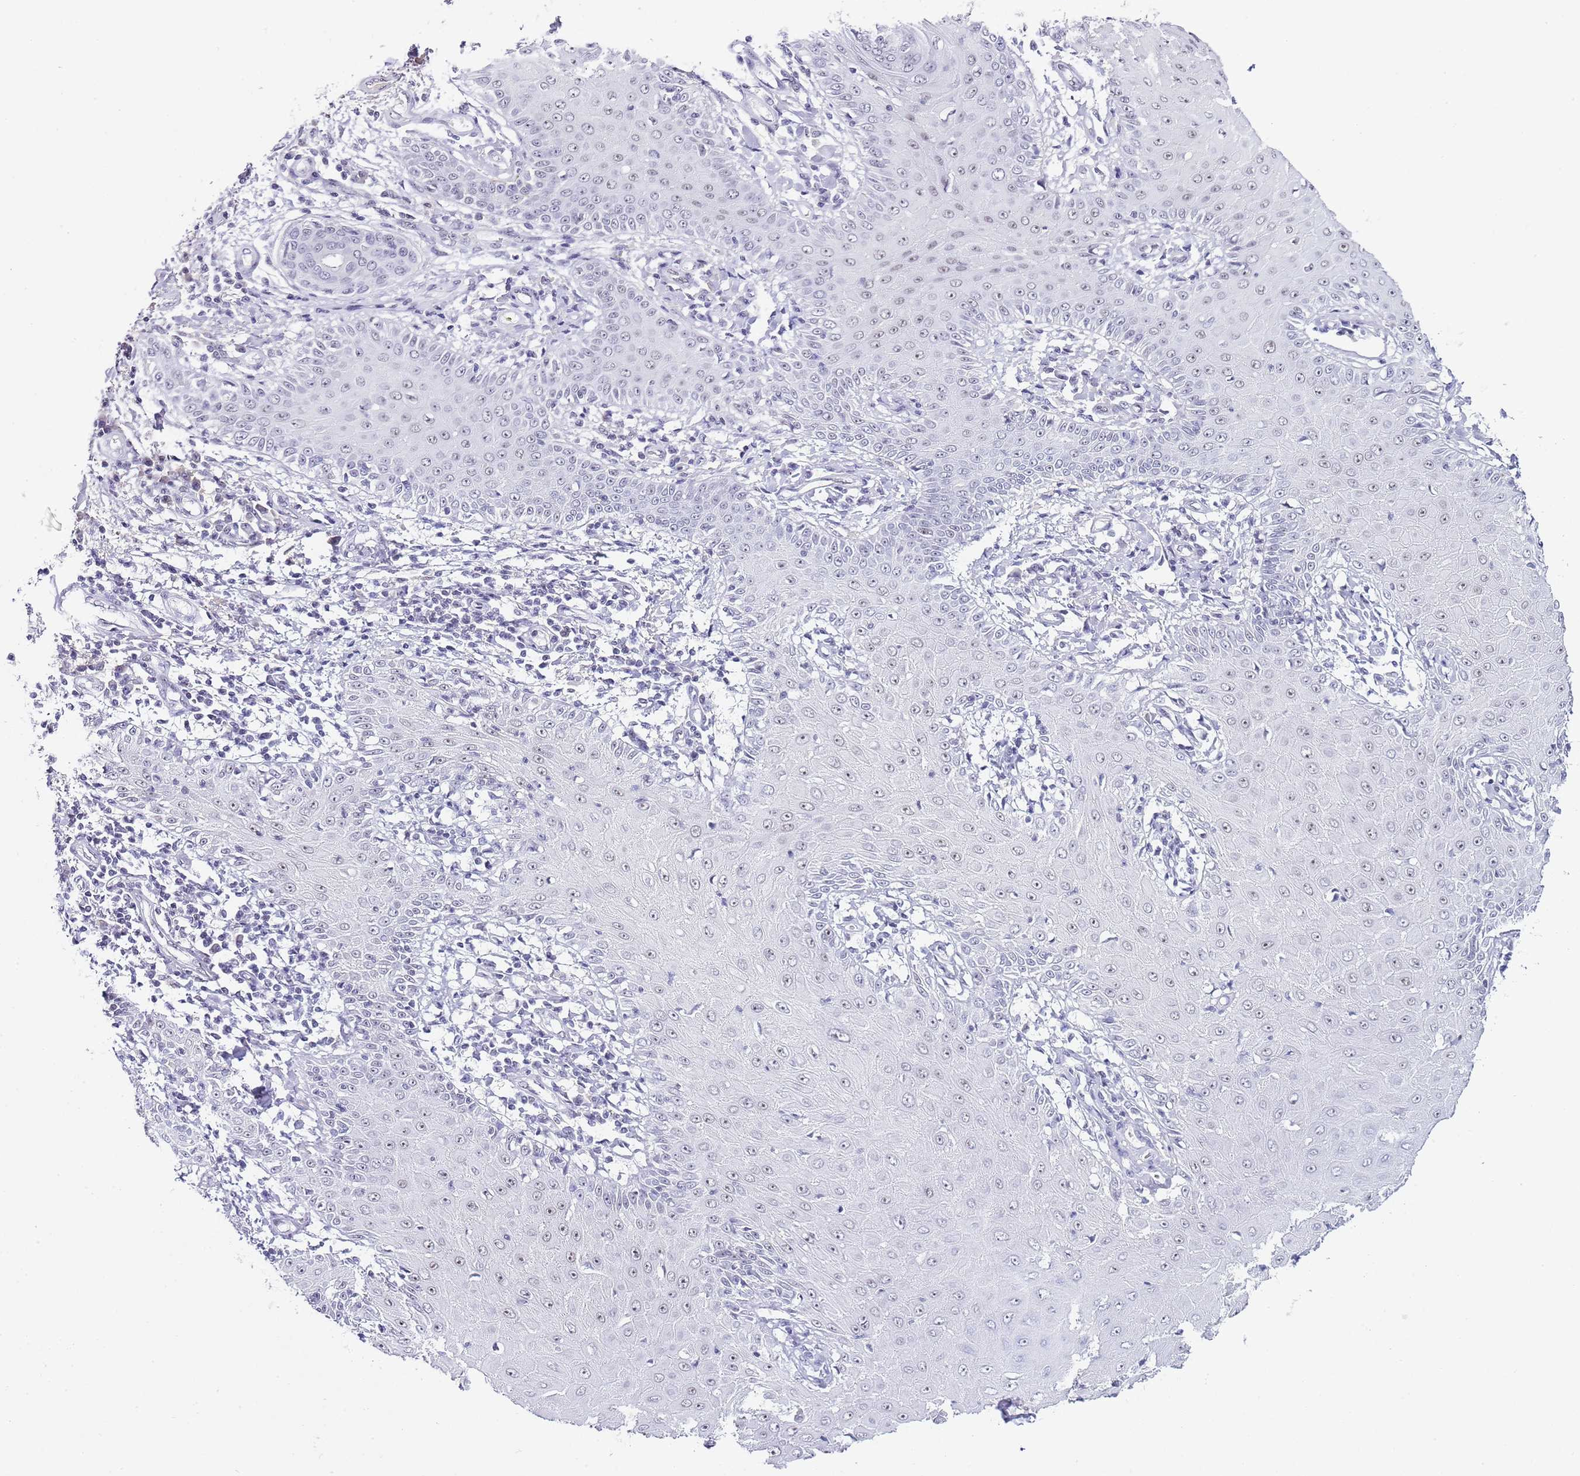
{"staining": {"intensity": "moderate", "quantity": "<25%", "location": "nuclear"}, "tissue": "skin cancer", "cell_type": "Tumor cells", "image_type": "cancer", "snomed": [{"axis": "morphology", "description": "Squamous cell carcinoma, NOS"}, {"axis": "topography", "description": "Skin"}], "caption": "Immunohistochemical staining of human skin cancer demonstrates low levels of moderate nuclear protein positivity in approximately <25% of tumor cells.", "gene": "NOP56", "patient": {"sex": "male", "age": 70}}